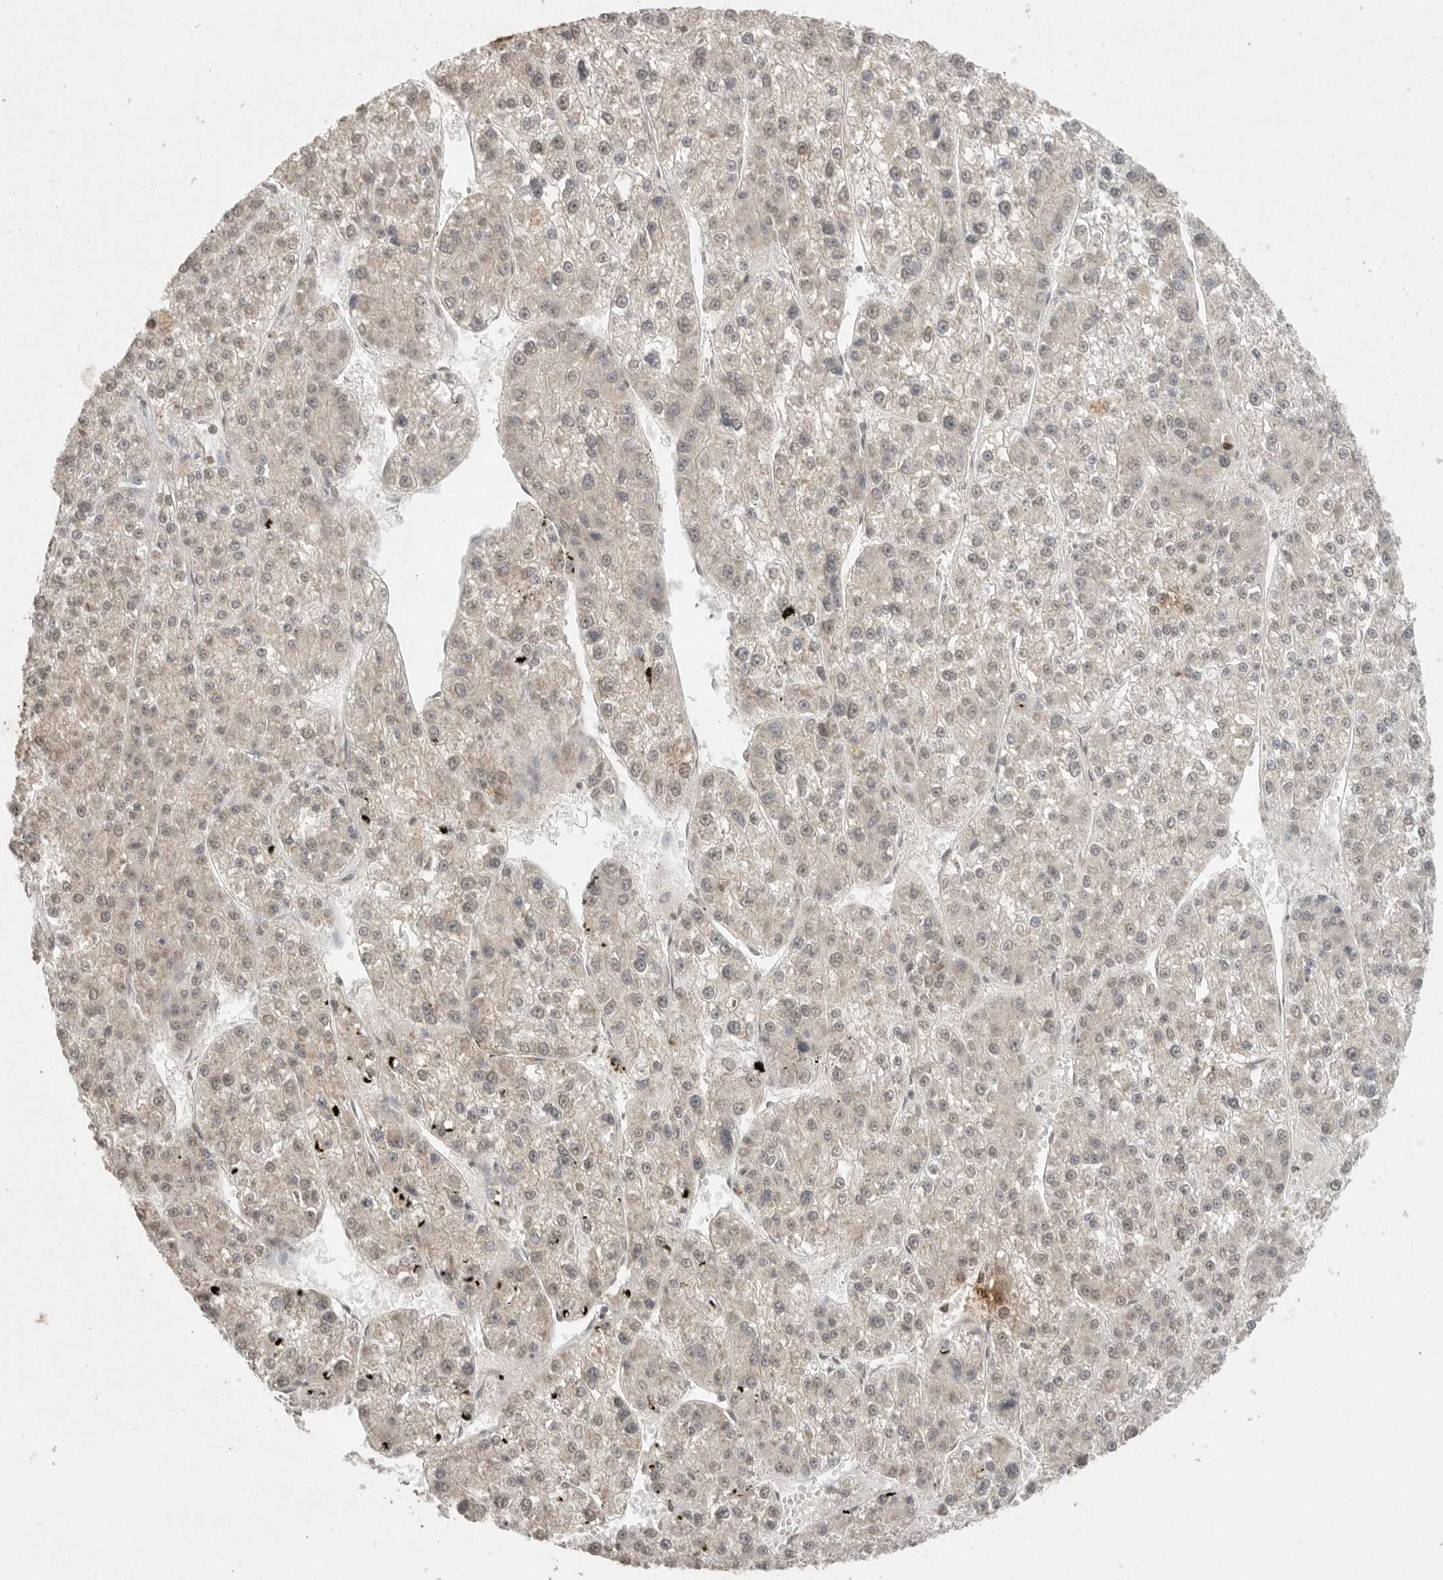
{"staining": {"intensity": "weak", "quantity": ">75%", "location": "nuclear"}, "tissue": "liver cancer", "cell_type": "Tumor cells", "image_type": "cancer", "snomed": [{"axis": "morphology", "description": "Carcinoma, Hepatocellular, NOS"}, {"axis": "topography", "description": "Liver"}], "caption": "A high-resolution image shows immunohistochemistry staining of hepatocellular carcinoma (liver), which exhibits weak nuclear staining in approximately >75% of tumor cells.", "gene": "KLK5", "patient": {"sex": "female", "age": 73}}